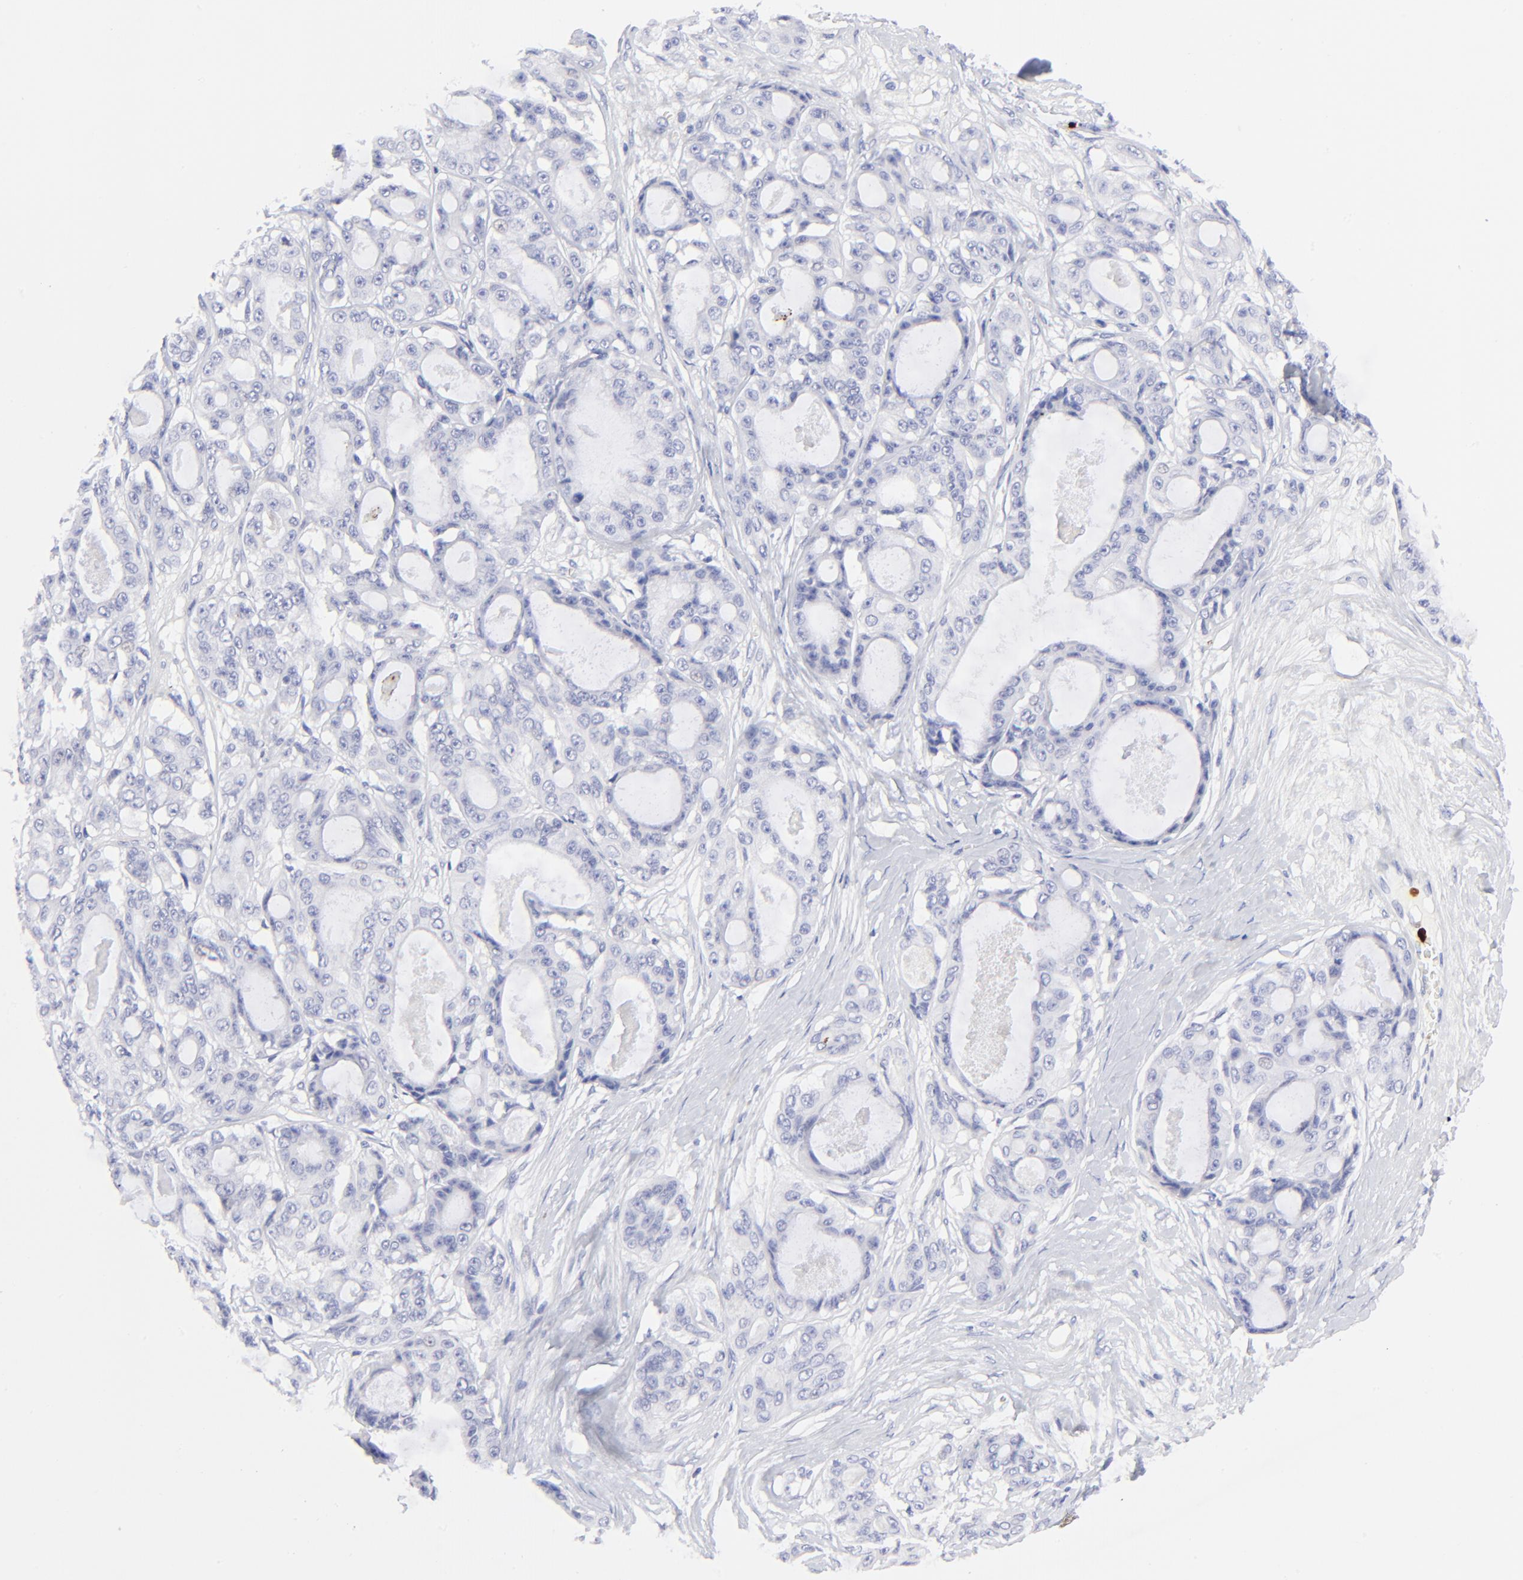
{"staining": {"intensity": "negative", "quantity": "none", "location": "none"}, "tissue": "ovarian cancer", "cell_type": "Tumor cells", "image_type": "cancer", "snomed": [{"axis": "morphology", "description": "Carcinoma, endometroid"}, {"axis": "topography", "description": "Ovary"}], "caption": "Tumor cells show no significant expression in ovarian endometroid carcinoma.", "gene": "S100A12", "patient": {"sex": "female", "age": 61}}